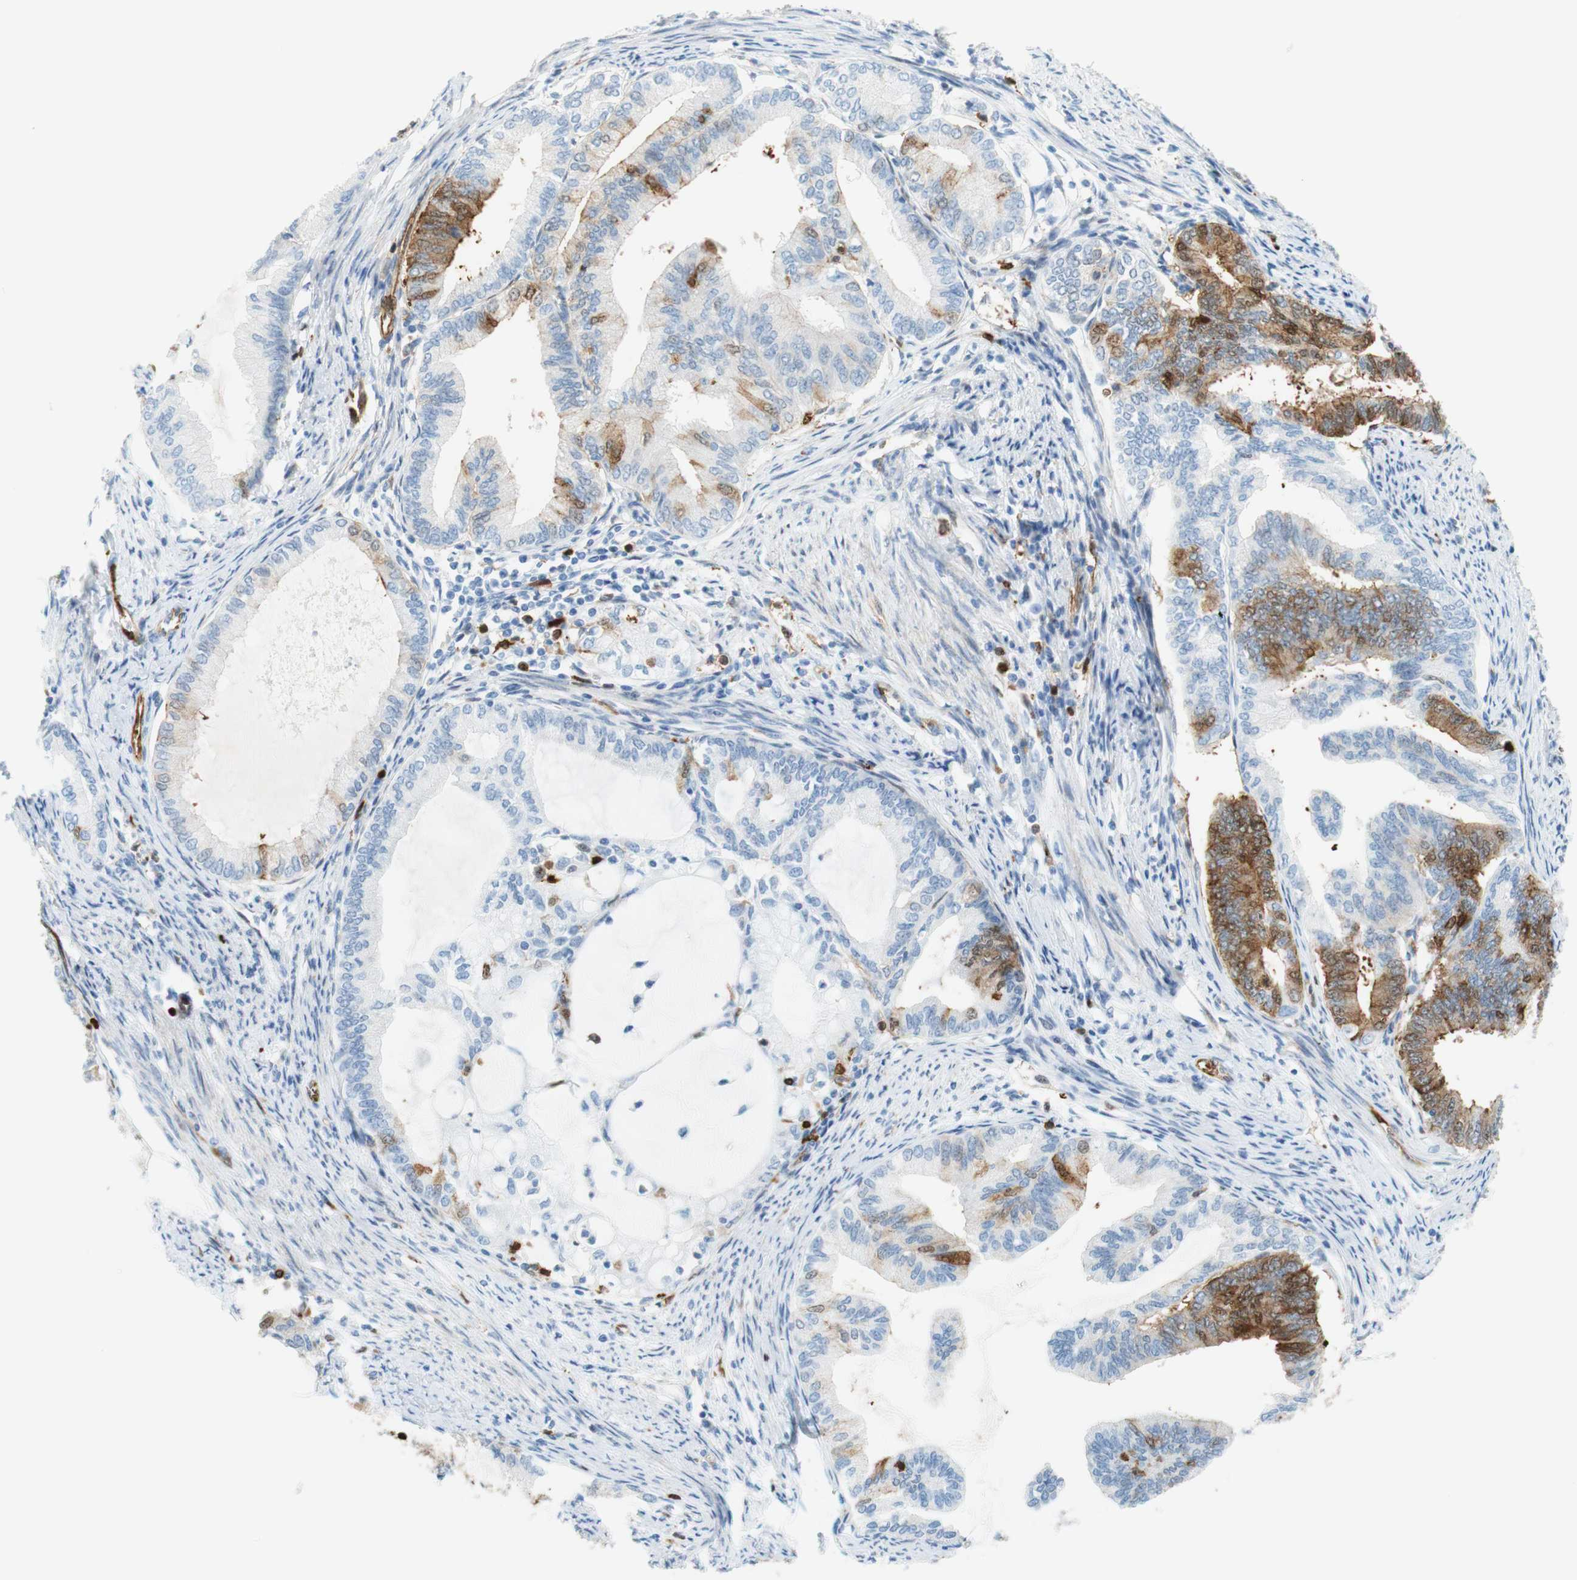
{"staining": {"intensity": "strong", "quantity": "<25%", "location": "cytoplasmic/membranous"}, "tissue": "endometrial cancer", "cell_type": "Tumor cells", "image_type": "cancer", "snomed": [{"axis": "morphology", "description": "Adenocarcinoma, NOS"}, {"axis": "topography", "description": "Endometrium"}], "caption": "Protein staining of endometrial adenocarcinoma tissue reveals strong cytoplasmic/membranous positivity in about <25% of tumor cells. (DAB IHC, brown staining for protein, blue staining for nuclei).", "gene": "STMN1", "patient": {"sex": "female", "age": 86}}